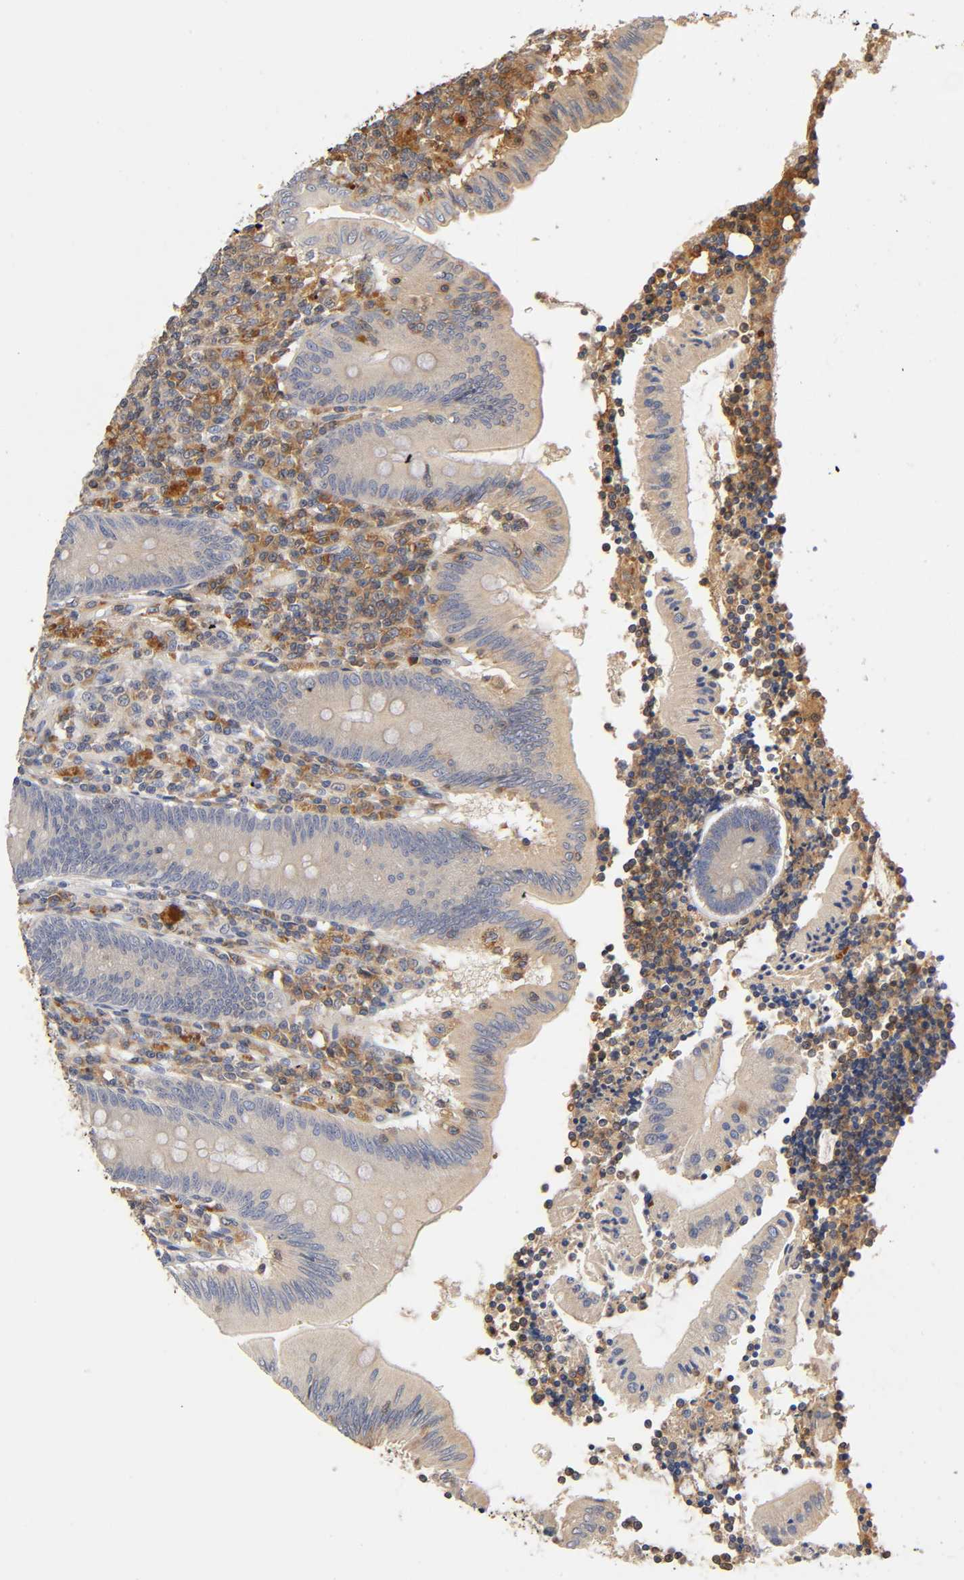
{"staining": {"intensity": "weak", "quantity": ">75%", "location": "cytoplasmic/membranous"}, "tissue": "appendix", "cell_type": "Glandular cells", "image_type": "normal", "snomed": [{"axis": "morphology", "description": "Normal tissue, NOS"}, {"axis": "morphology", "description": "Inflammation, NOS"}, {"axis": "topography", "description": "Appendix"}], "caption": "Weak cytoplasmic/membranous positivity is seen in about >75% of glandular cells in benign appendix.", "gene": "RHOA", "patient": {"sex": "male", "age": 46}}